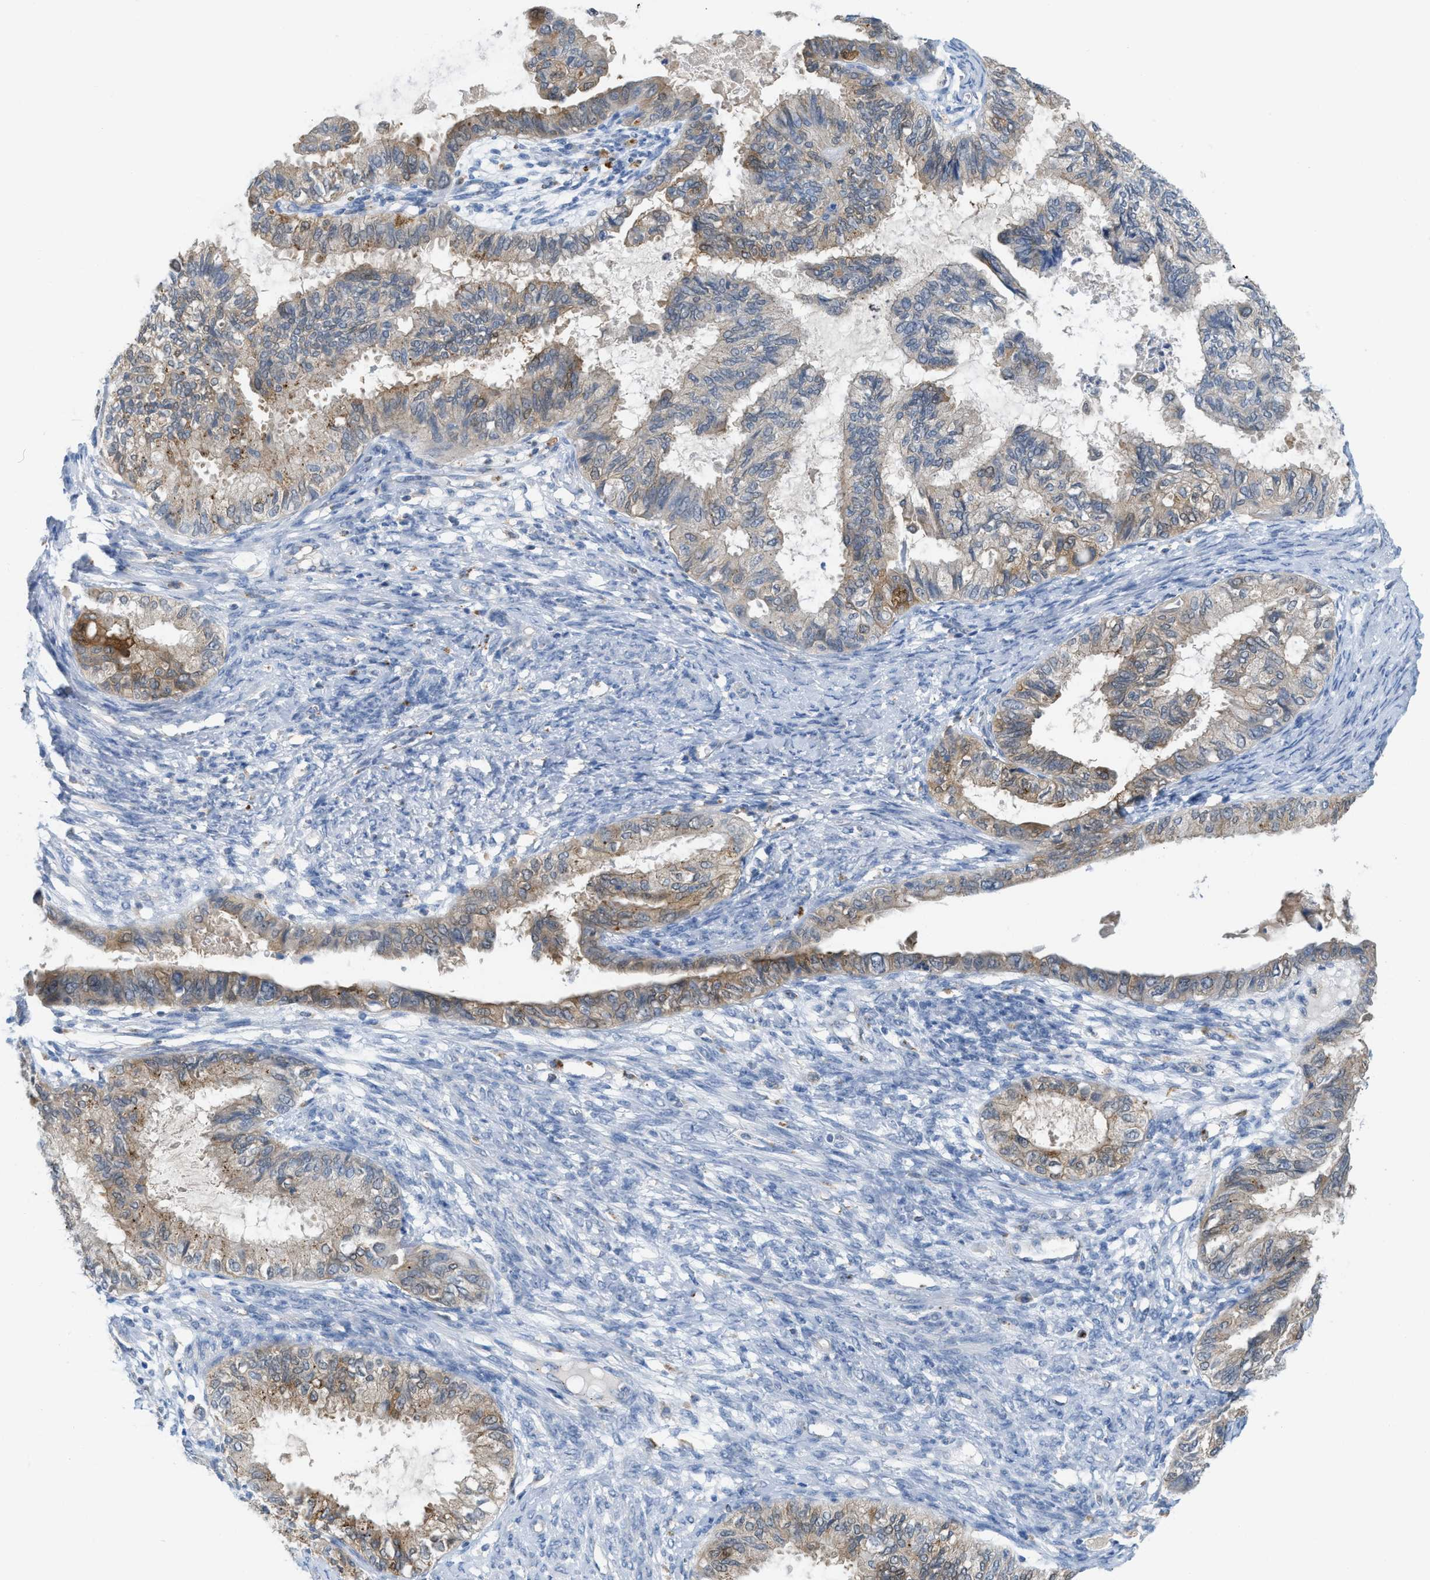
{"staining": {"intensity": "weak", "quantity": ">75%", "location": "cytoplasmic/membranous"}, "tissue": "cervical cancer", "cell_type": "Tumor cells", "image_type": "cancer", "snomed": [{"axis": "morphology", "description": "Normal tissue, NOS"}, {"axis": "morphology", "description": "Adenocarcinoma, NOS"}, {"axis": "topography", "description": "Cervix"}, {"axis": "topography", "description": "Endometrium"}], "caption": "Cervical adenocarcinoma tissue demonstrates weak cytoplasmic/membranous positivity in about >75% of tumor cells, visualized by immunohistochemistry.", "gene": "CSTB", "patient": {"sex": "female", "age": 86}}